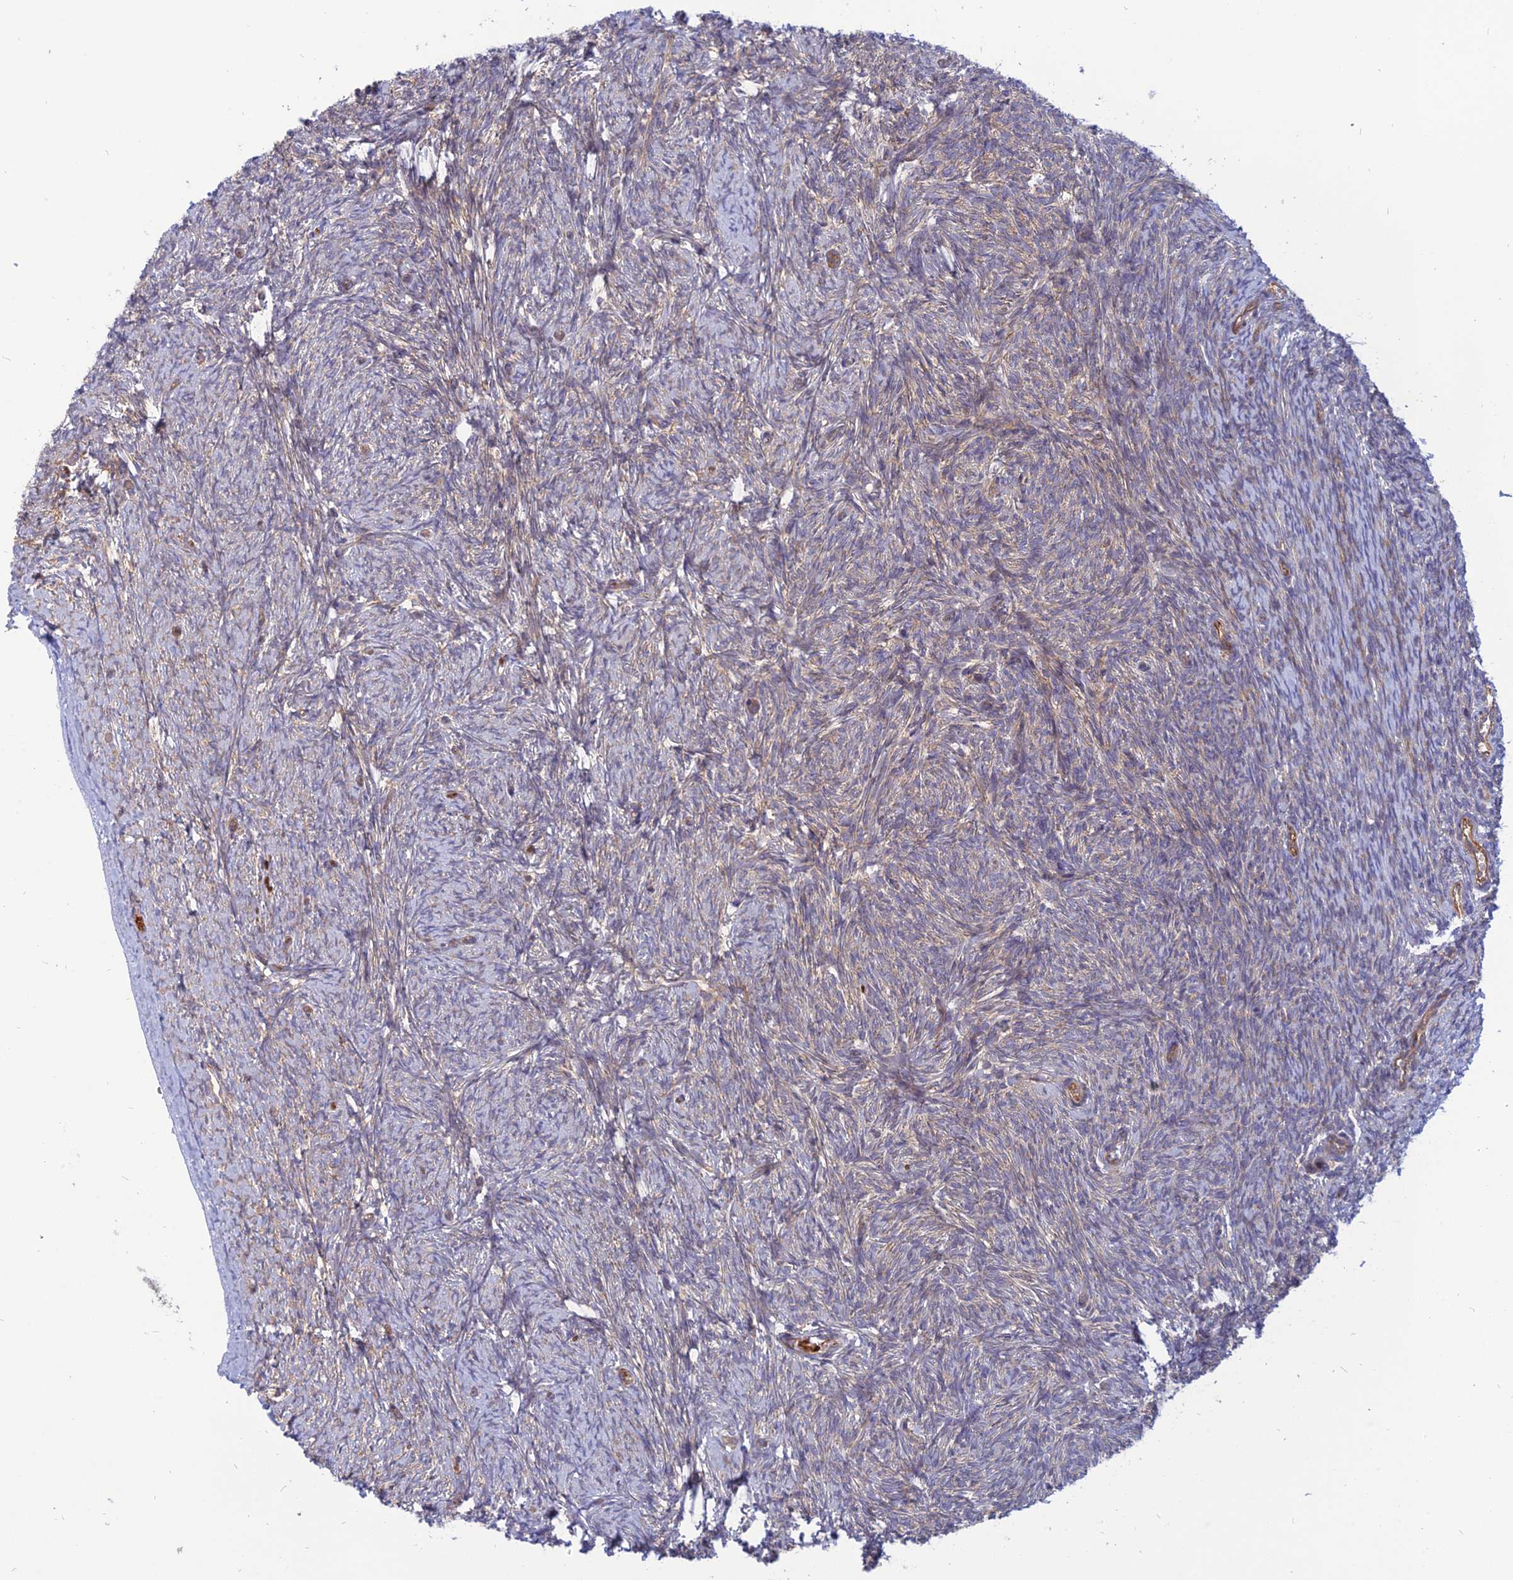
{"staining": {"intensity": "weak", "quantity": "25%-75%", "location": "cytoplasmic/membranous"}, "tissue": "ovary", "cell_type": "Ovarian stroma cells", "image_type": "normal", "snomed": [{"axis": "morphology", "description": "Normal tissue, NOS"}, {"axis": "topography", "description": "Ovary"}], "caption": "Immunohistochemistry (IHC) (DAB) staining of unremarkable human ovary reveals weak cytoplasmic/membranous protein positivity in about 25%-75% of ovarian stroma cells. Nuclei are stained in blue.", "gene": "PHKA2", "patient": {"sex": "female", "age": 44}}